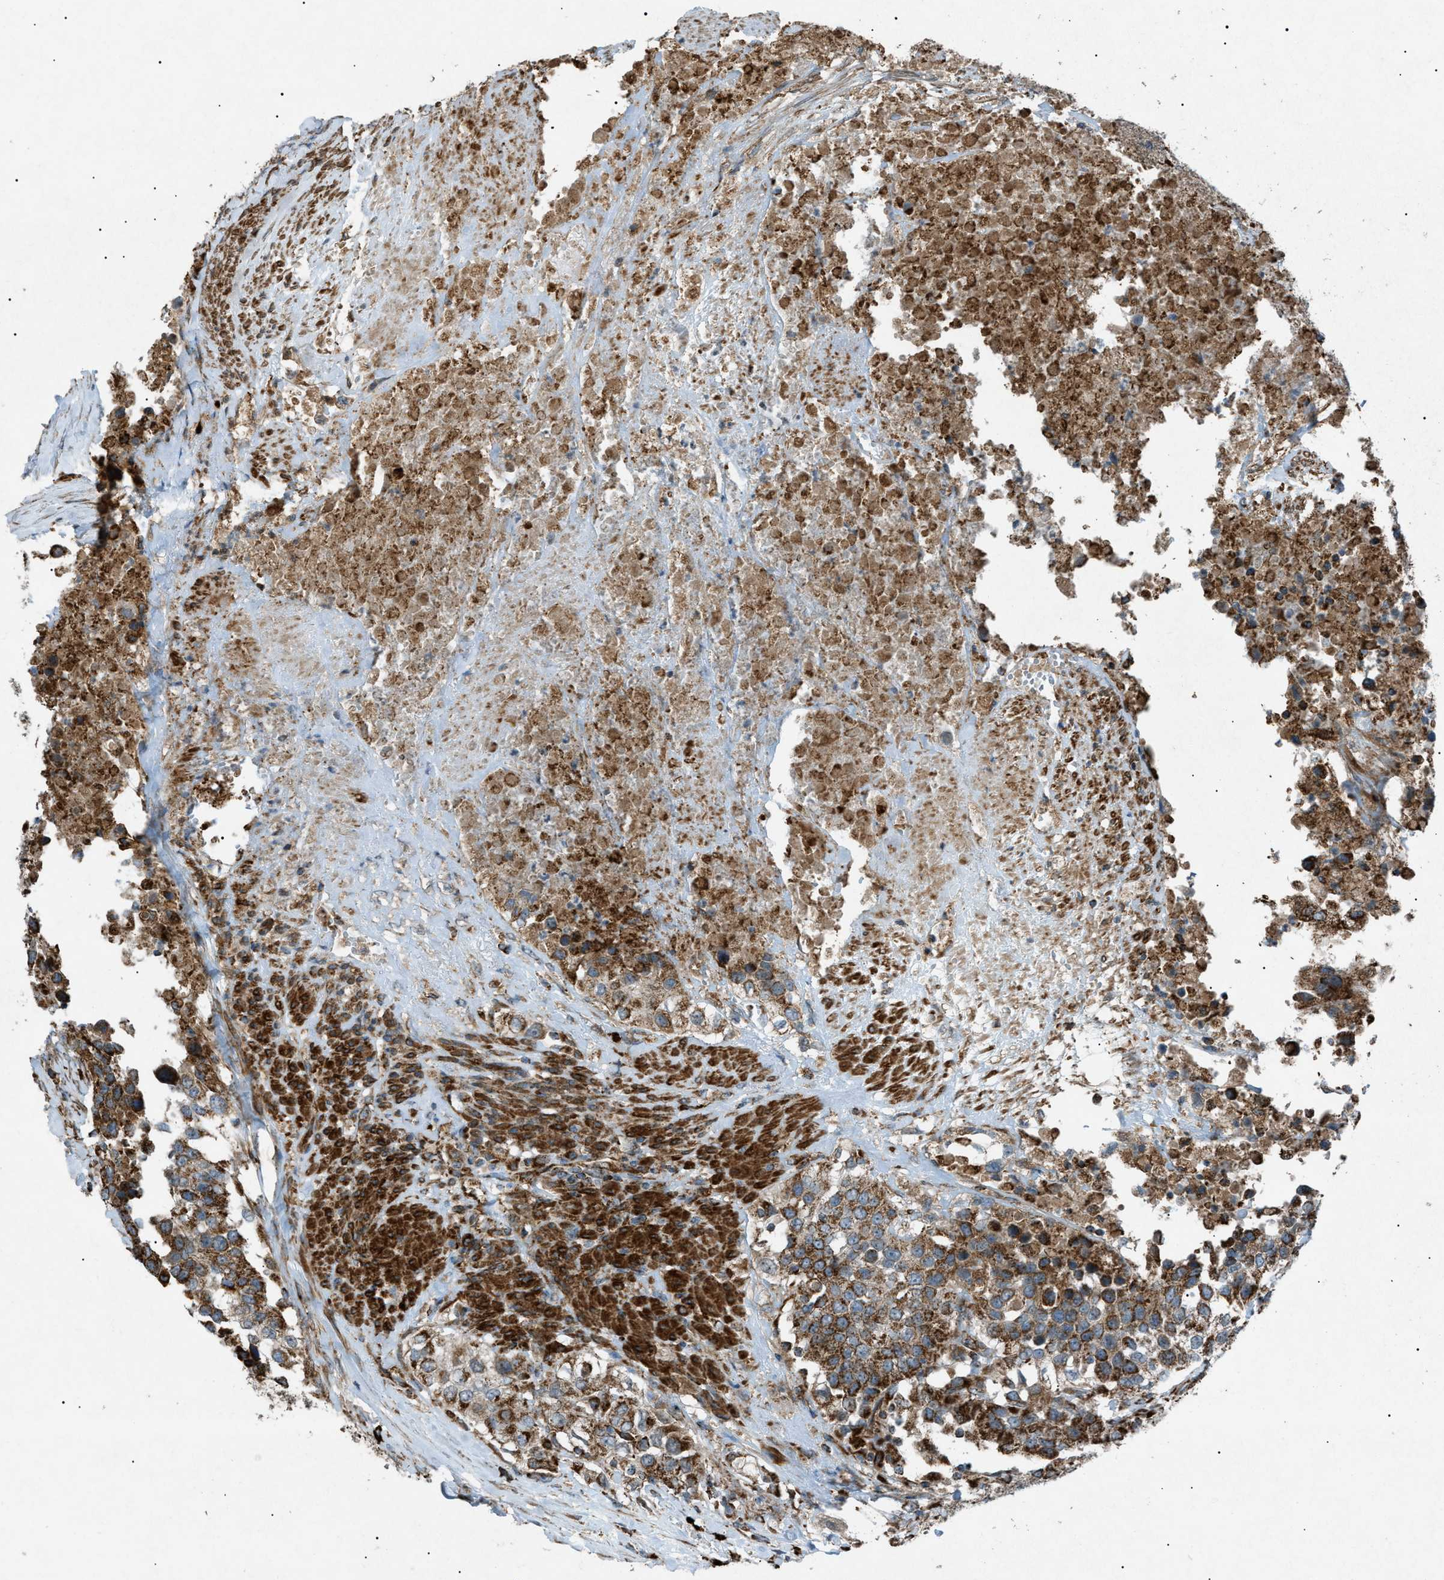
{"staining": {"intensity": "moderate", "quantity": ">75%", "location": "cytoplasmic/membranous"}, "tissue": "urothelial cancer", "cell_type": "Tumor cells", "image_type": "cancer", "snomed": [{"axis": "morphology", "description": "Urothelial carcinoma, High grade"}, {"axis": "topography", "description": "Urinary bladder"}], "caption": "A histopathology image showing moderate cytoplasmic/membranous staining in about >75% of tumor cells in urothelial cancer, as visualized by brown immunohistochemical staining.", "gene": "C1GALT1C1", "patient": {"sex": "female", "age": 80}}